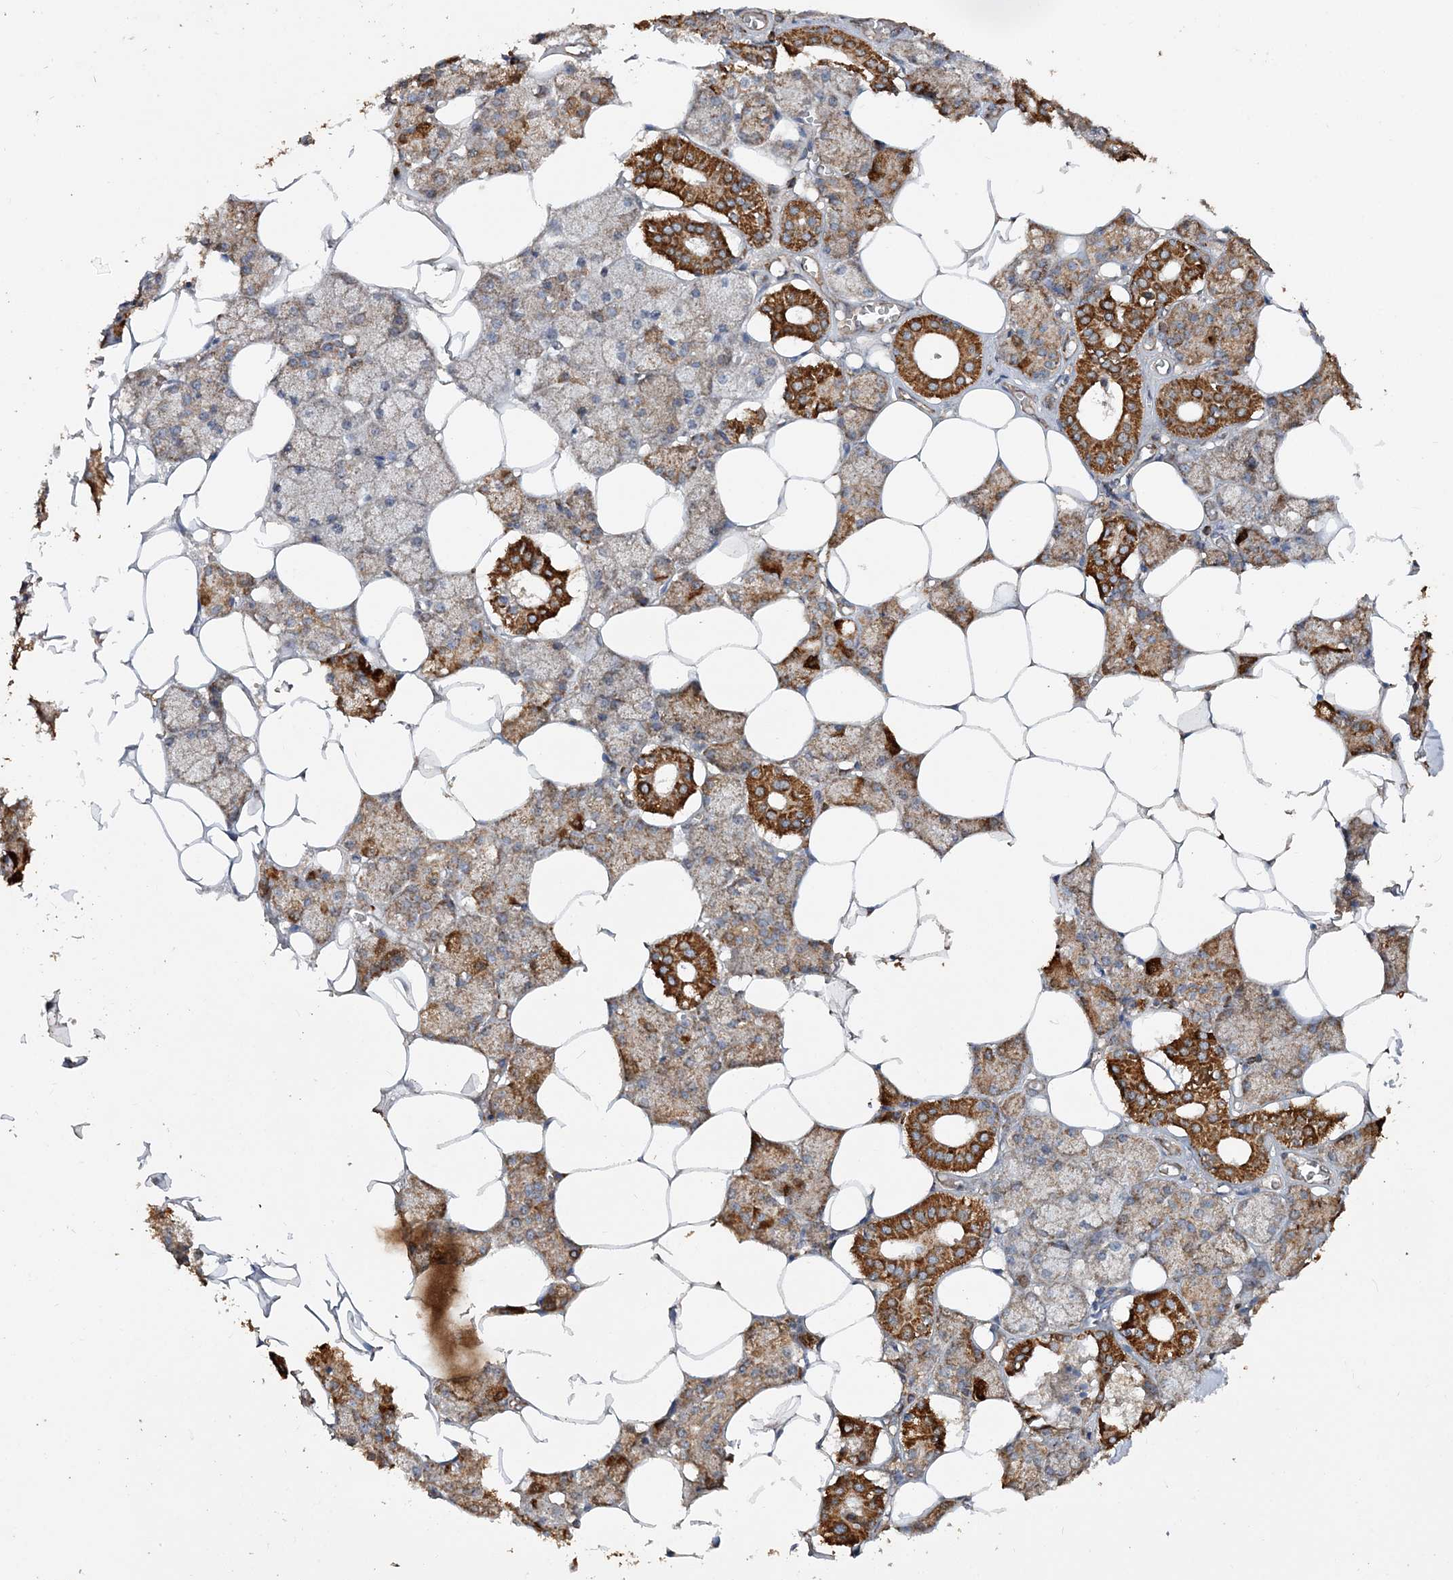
{"staining": {"intensity": "strong", "quantity": "25%-75%", "location": "cytoplasmic/membranous"}, "tissue": "salivary gland", "cell_type": "Glandular cells", "image_type": "normal", "snomed": [{"axis": "morphology", "description": "Normal tissue, NOS"}, {"axis": "topography", "description": "Salivary gland"}], "caption": "DAB (3,3'-diaminobenzidine) immunohistochemical staining of unremarkable human salivary gland demonstrates strong cytoplasmic/membranous protein positivity in about 25%-75% of glandular cells.", "gene": "POC5", "patient": {"sex": "male", "age": 62}}